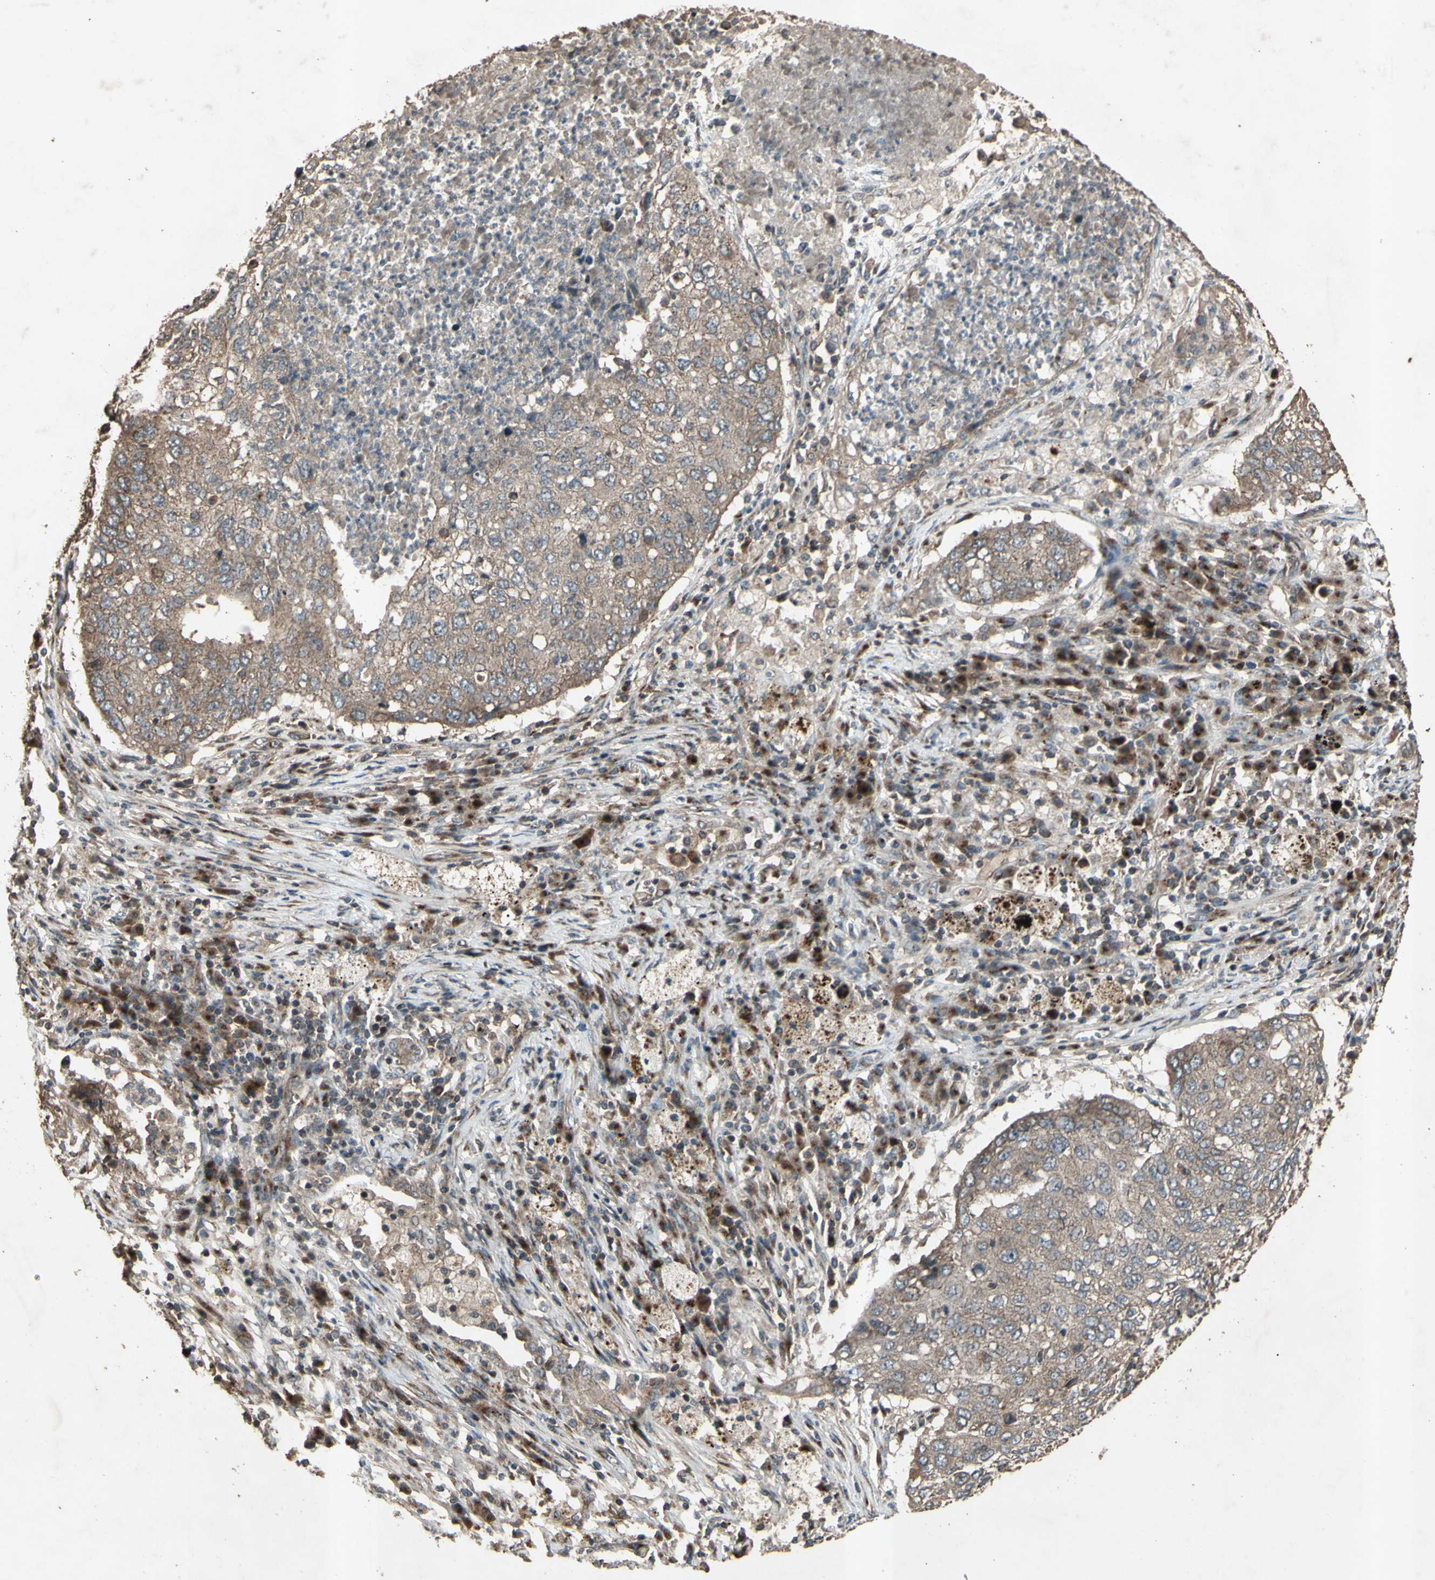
{"staining": {"intensity": "weak", "quantity": ">75%", "location": "cytoplasmic/membranous"}, "tissue": "lung cancer", "cell_type": "Tumor cells", "image_type": "cancer", "snomed": [{"axis": "morphology", "description": "Squamous cell carcinoma, NOS"}, {"axis": "topography", "description": "Lung"}], "caption": "Lung cancer was stained to show a protein in brown. There is low levels of weak cytoplasmic/membranous positivity in approximately >75% of tumor cells. Using DAB (brown) and hematoxylin (blue) stains, captured at high magnification using brightfield microscopy.", "gene": "AP1G1", "patient": {"sex": "female", "age": 63}}